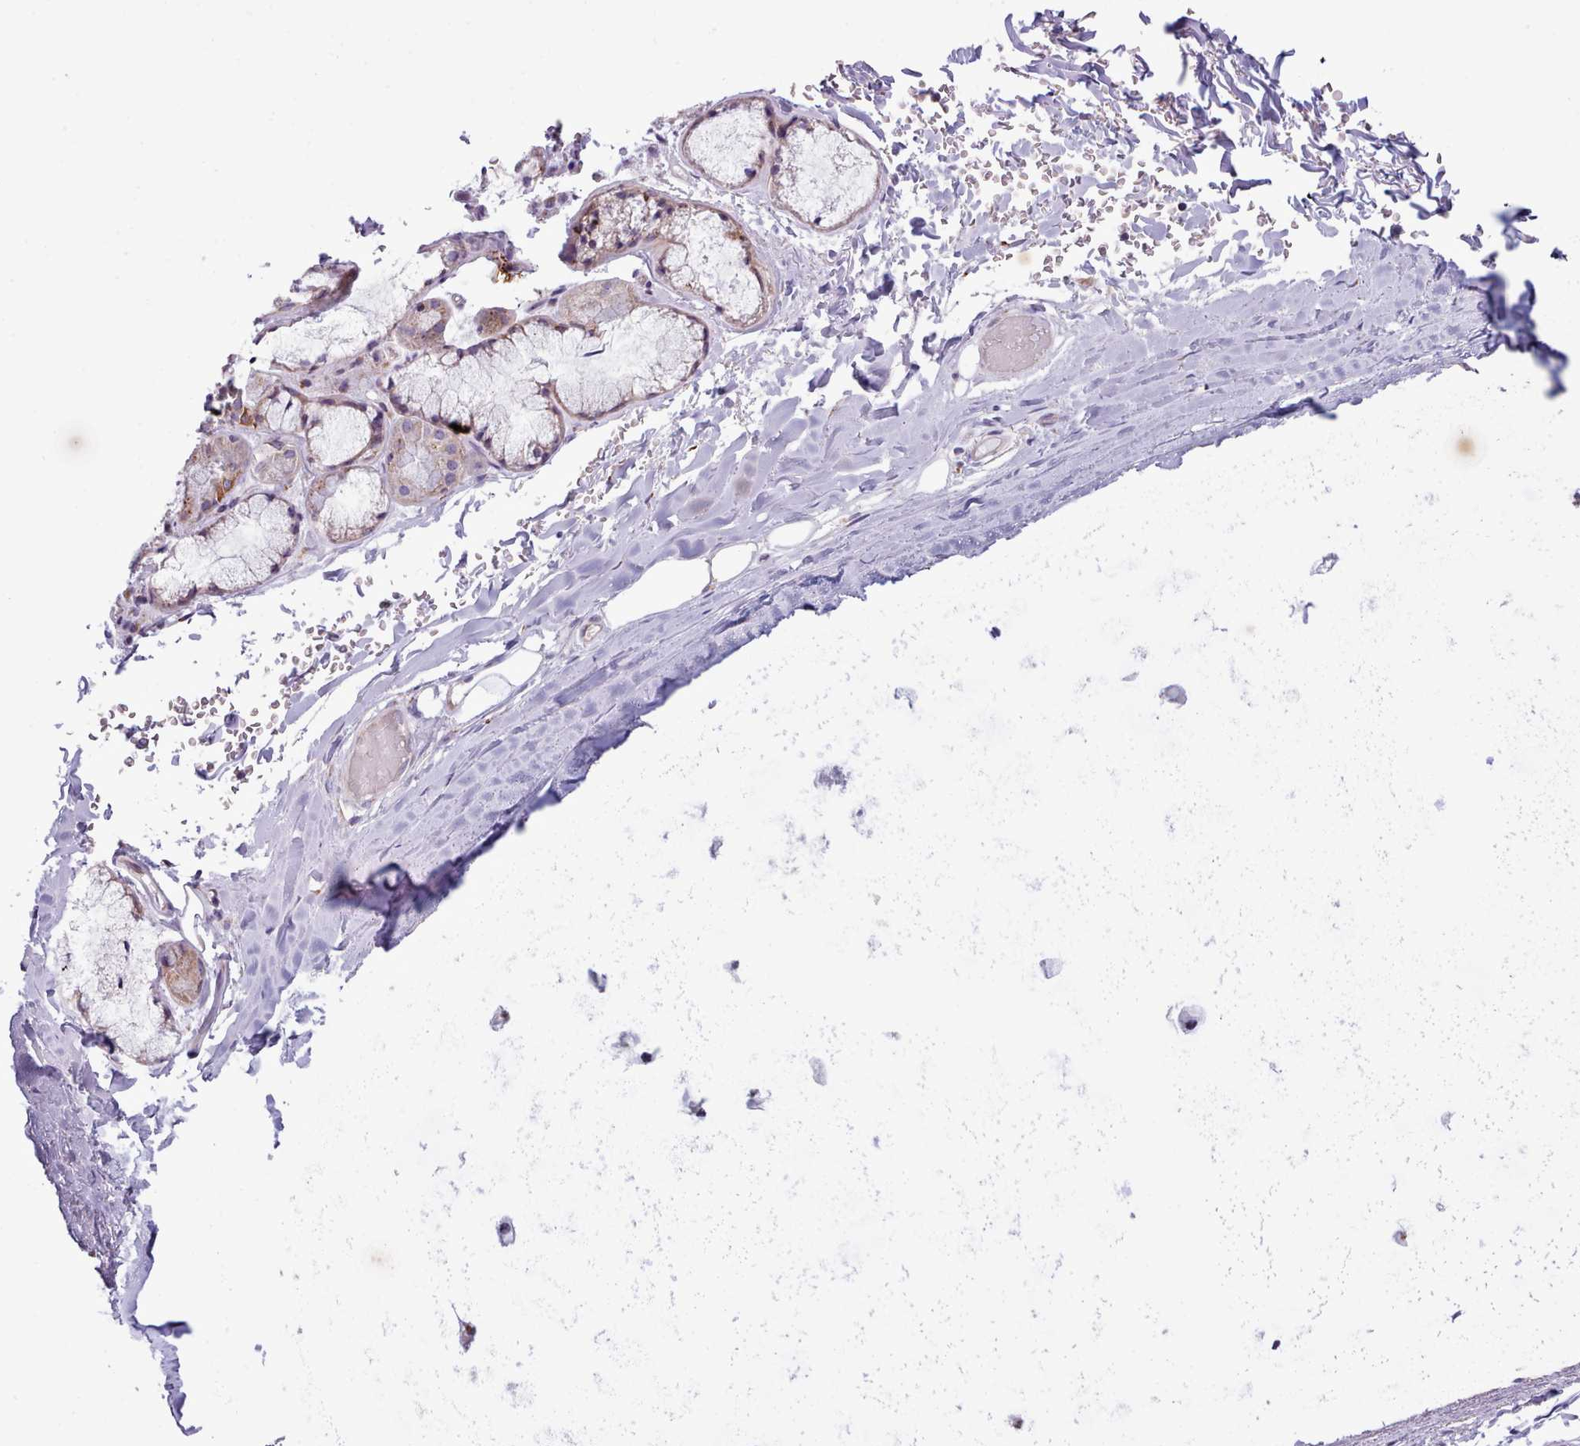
{"staining": {"intensity": "negative", "quantity": "none", "location": "none"}, "tissue": "adipose tissue", "cell_type": "Adipocytes", "image_type": "normal", "snomed": [{"axis": "morphology", "description": "Normal tissue, NOS"}, {"axis": "topography", "description": "Cartilage tissue"}], "caption": "Immunohistochemistry (IHC) of normal human adipose tissue shows no expression in adipocytes.", "gene": "SLC52A3", "patient": {"sex": "male", "age": 73}}